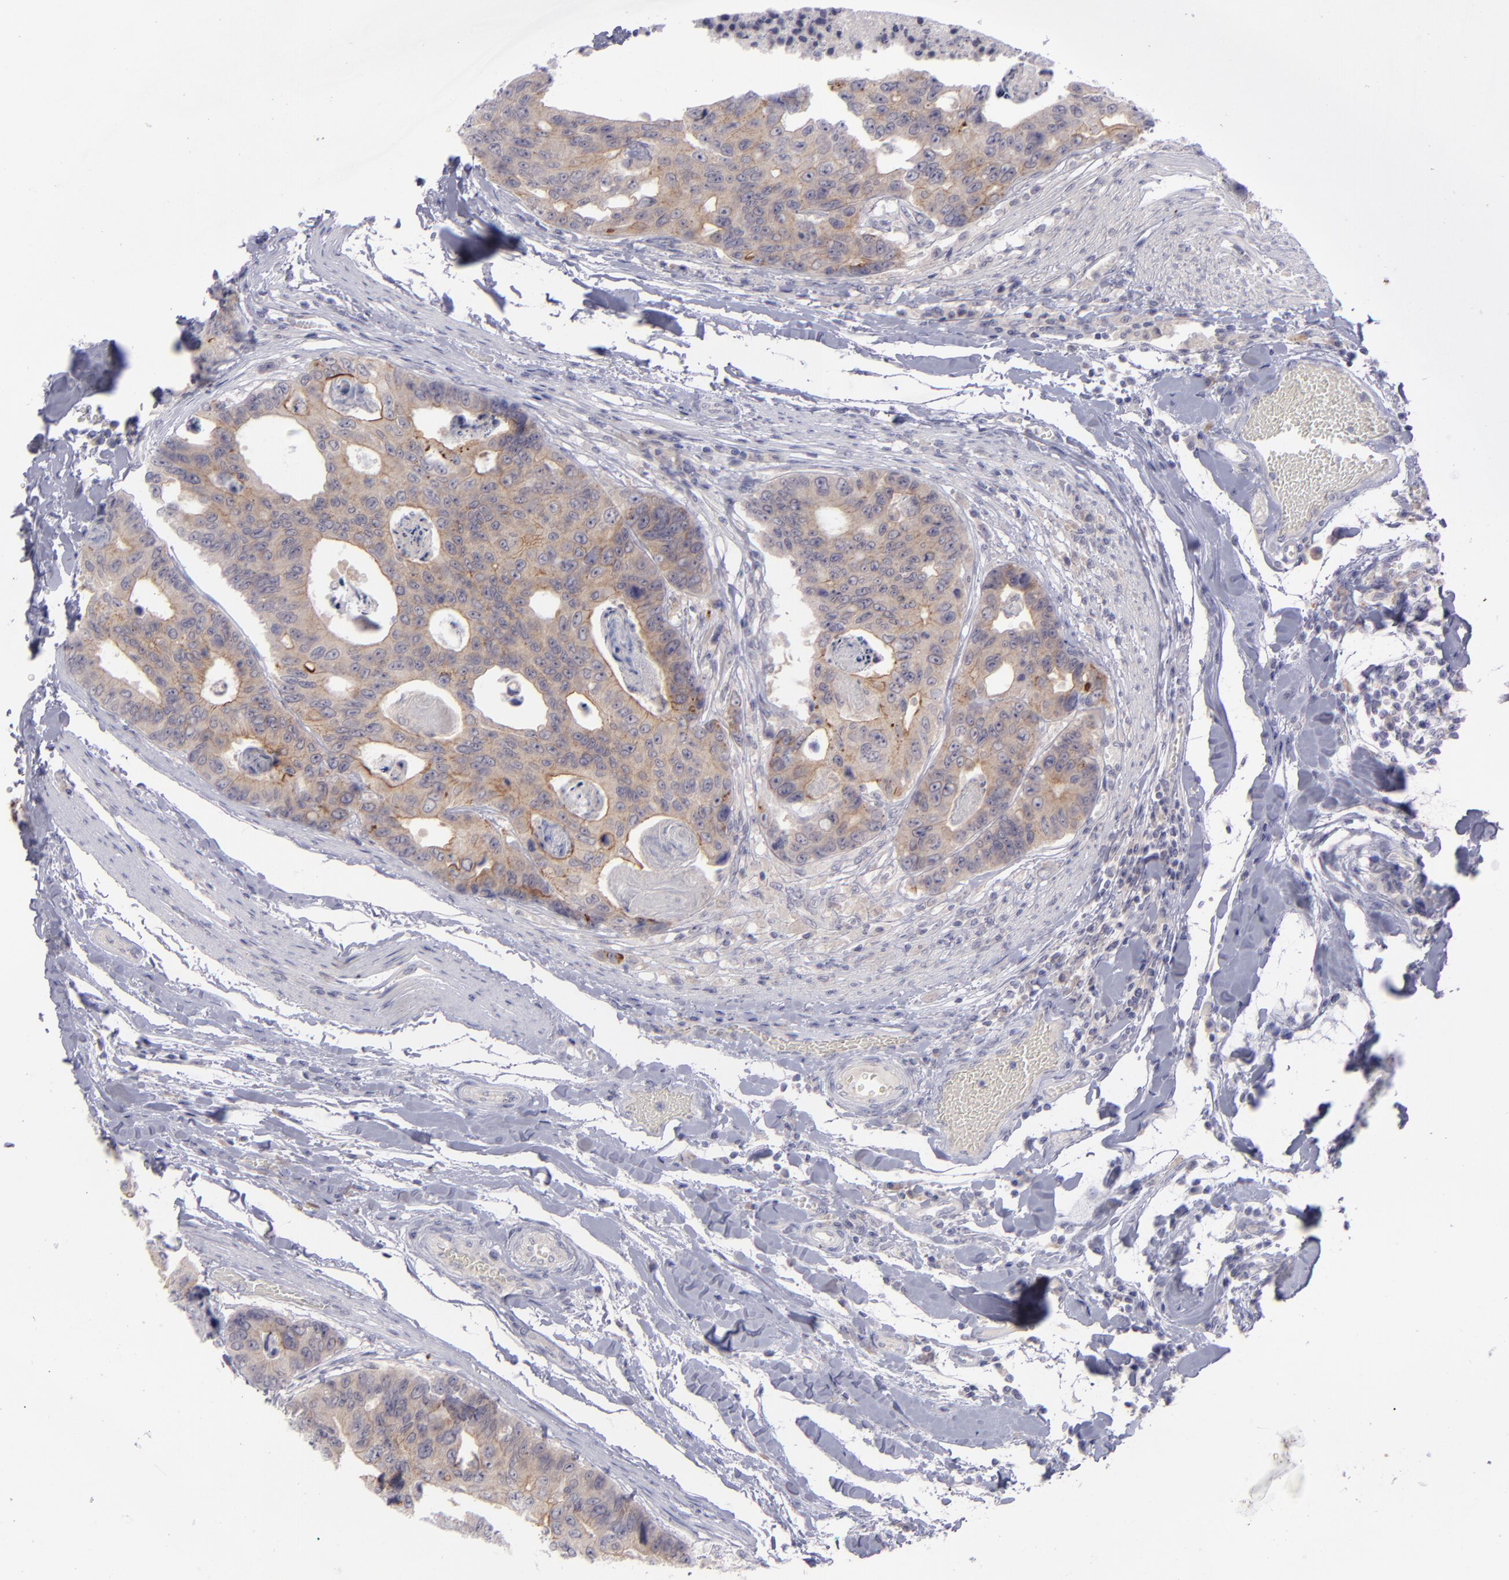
{"staining": {"intensity": "moderate", "quantity": "25%-75%", "location": "cytoplasmic/membranous"}, "tissue": "colorectal cancer", "cell_type": "Tumor cells", "image_type": "cancer", "snomed": [{"axis": "morphology", "description": "Adenocarcinoma, NOS"}, {"axis": "topography", "description": "Colon"}], "caption": "IHC photomicrograph of neoplastic tissue: colorectal cancer (adenocarcinoma) stained using immunohistochemistry reveals medium levels of moderate protein expression localized specifically in the cytoplasmic/membranous of tumor cells, appearing as a cytoplasmic/membranous brown color.", "gene": "EVPL", "patient": {"sex": "female", "age": 86}}